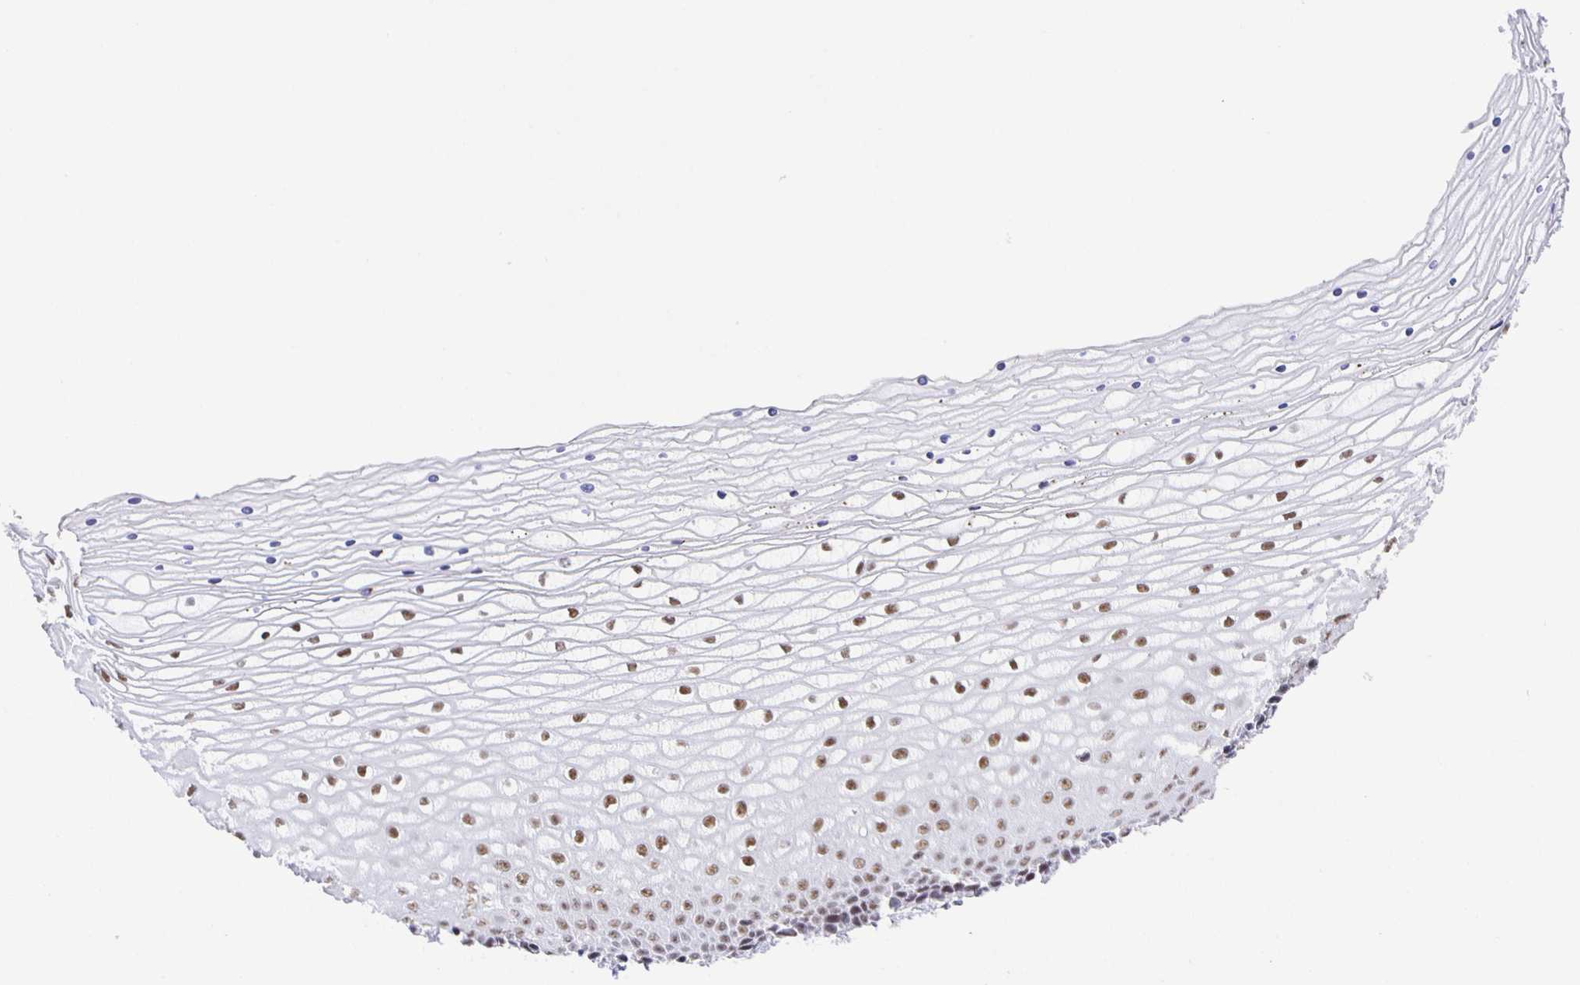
{"staining": {"intensity": "strong", "quantity": "25%-75%", "location": "nuclear"}, "tissue": "vagina", "cell_type": "Squamous epithelial cells", "image_type": "normal", "snomed": [{"axis": "morphology", "description": "Normal tissue, NOS"}, {"axis": "topography", "description": "Vagina"}], "caption": "Squamous epithelial cells exhibit high levels of strong nuclear positivity in approximately 25%-75% of cells in benign human vagina.", "gene": "ZRANB2", "patient": {"sex": "female", "age": 45}}